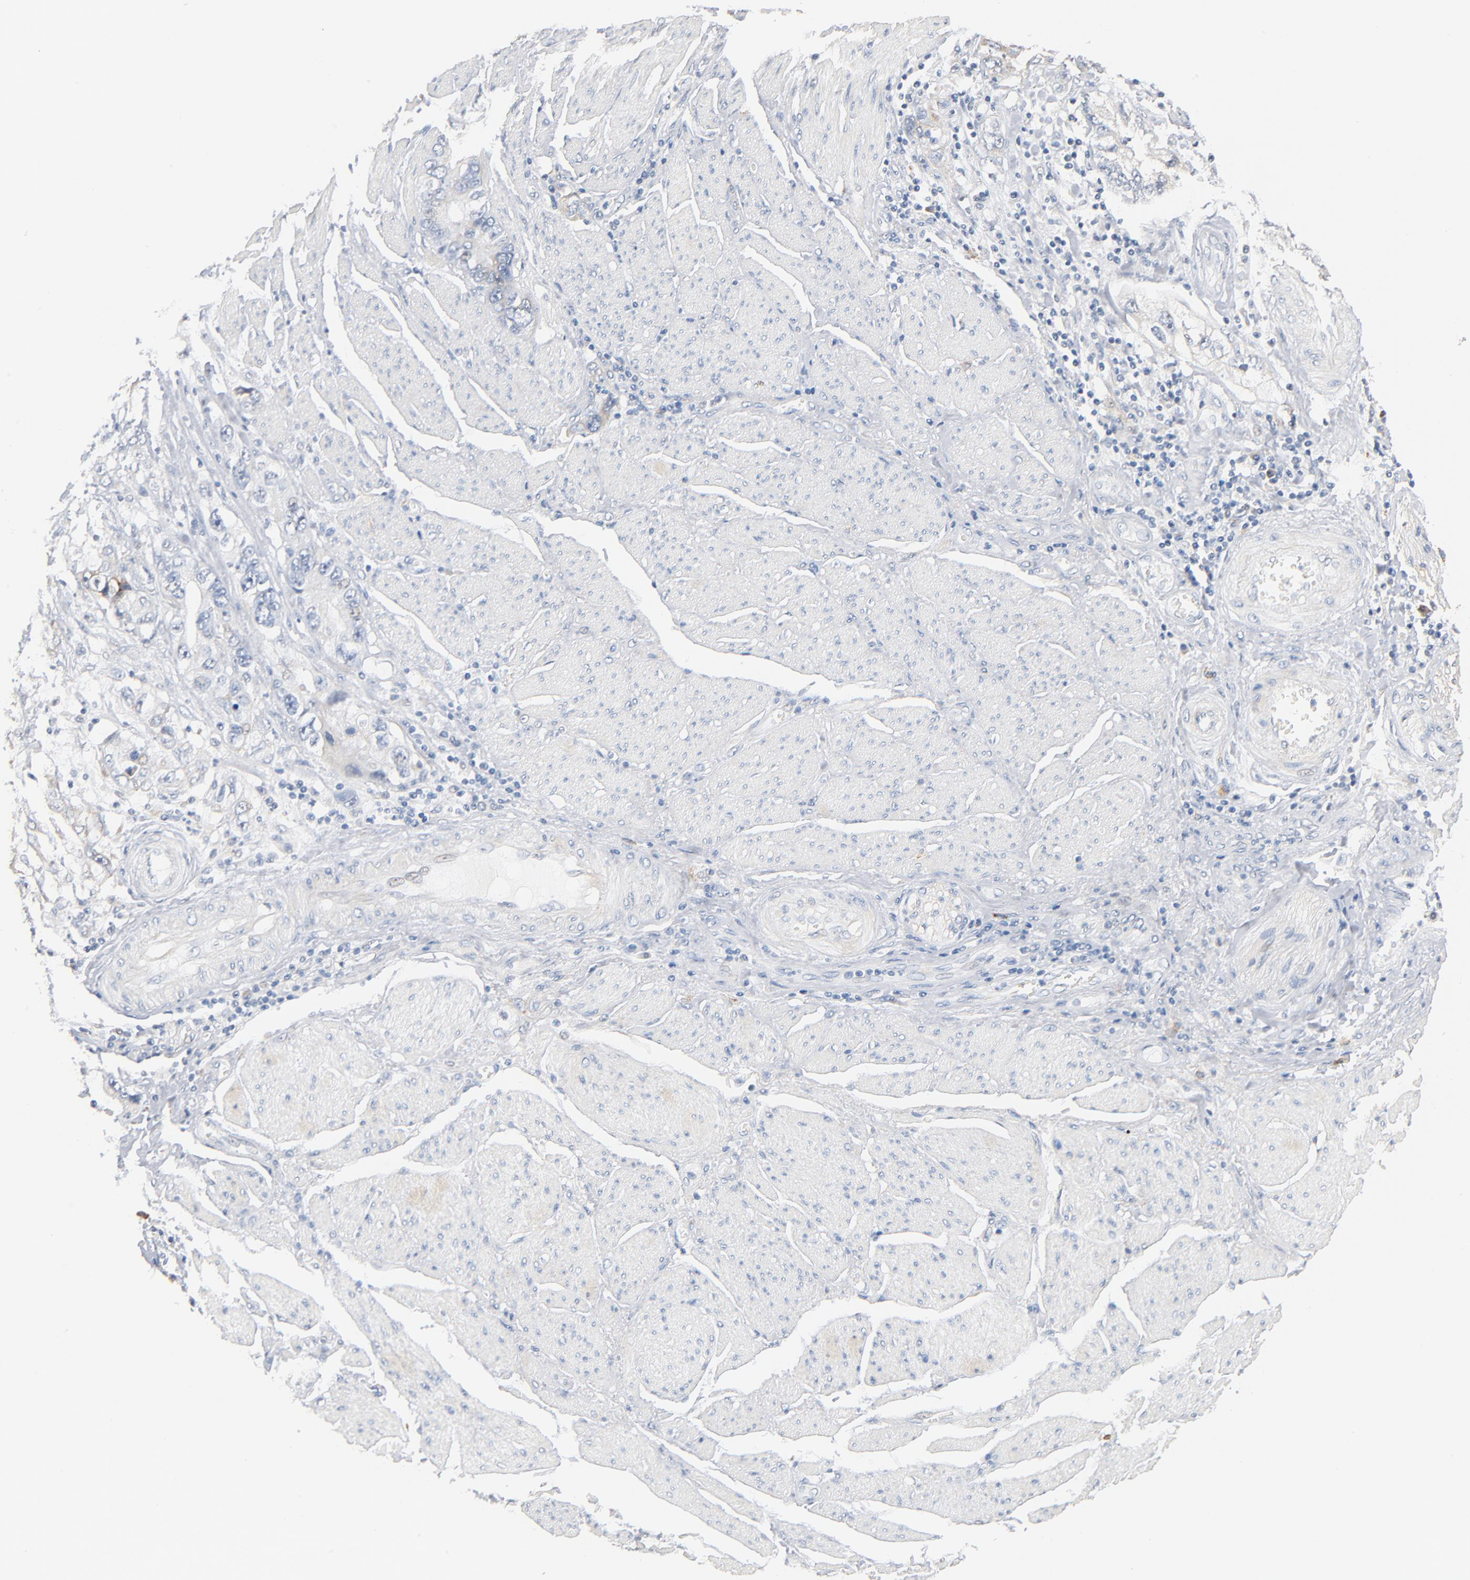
{"staining": {"intensity": "negative", "quantity": "none", "location": "none"}, "tissue": "stomach cancer", "cell_type": "Tumor cells", "image_type": "cancer", "snomed": [{"axis": "morphology", "description": "Adenocarcinoma, NOS"}, {"axis": "topography", "description": "Pancreas"}, {"axis": "topography", "description": "Stomach, upper"}], "caption": "Tumor cells are negative for protein expression in human stomach cancer (adenocarcinoma).", "gene": "ZDHHC8", "patient": {"sex": "male", "age": 77}}